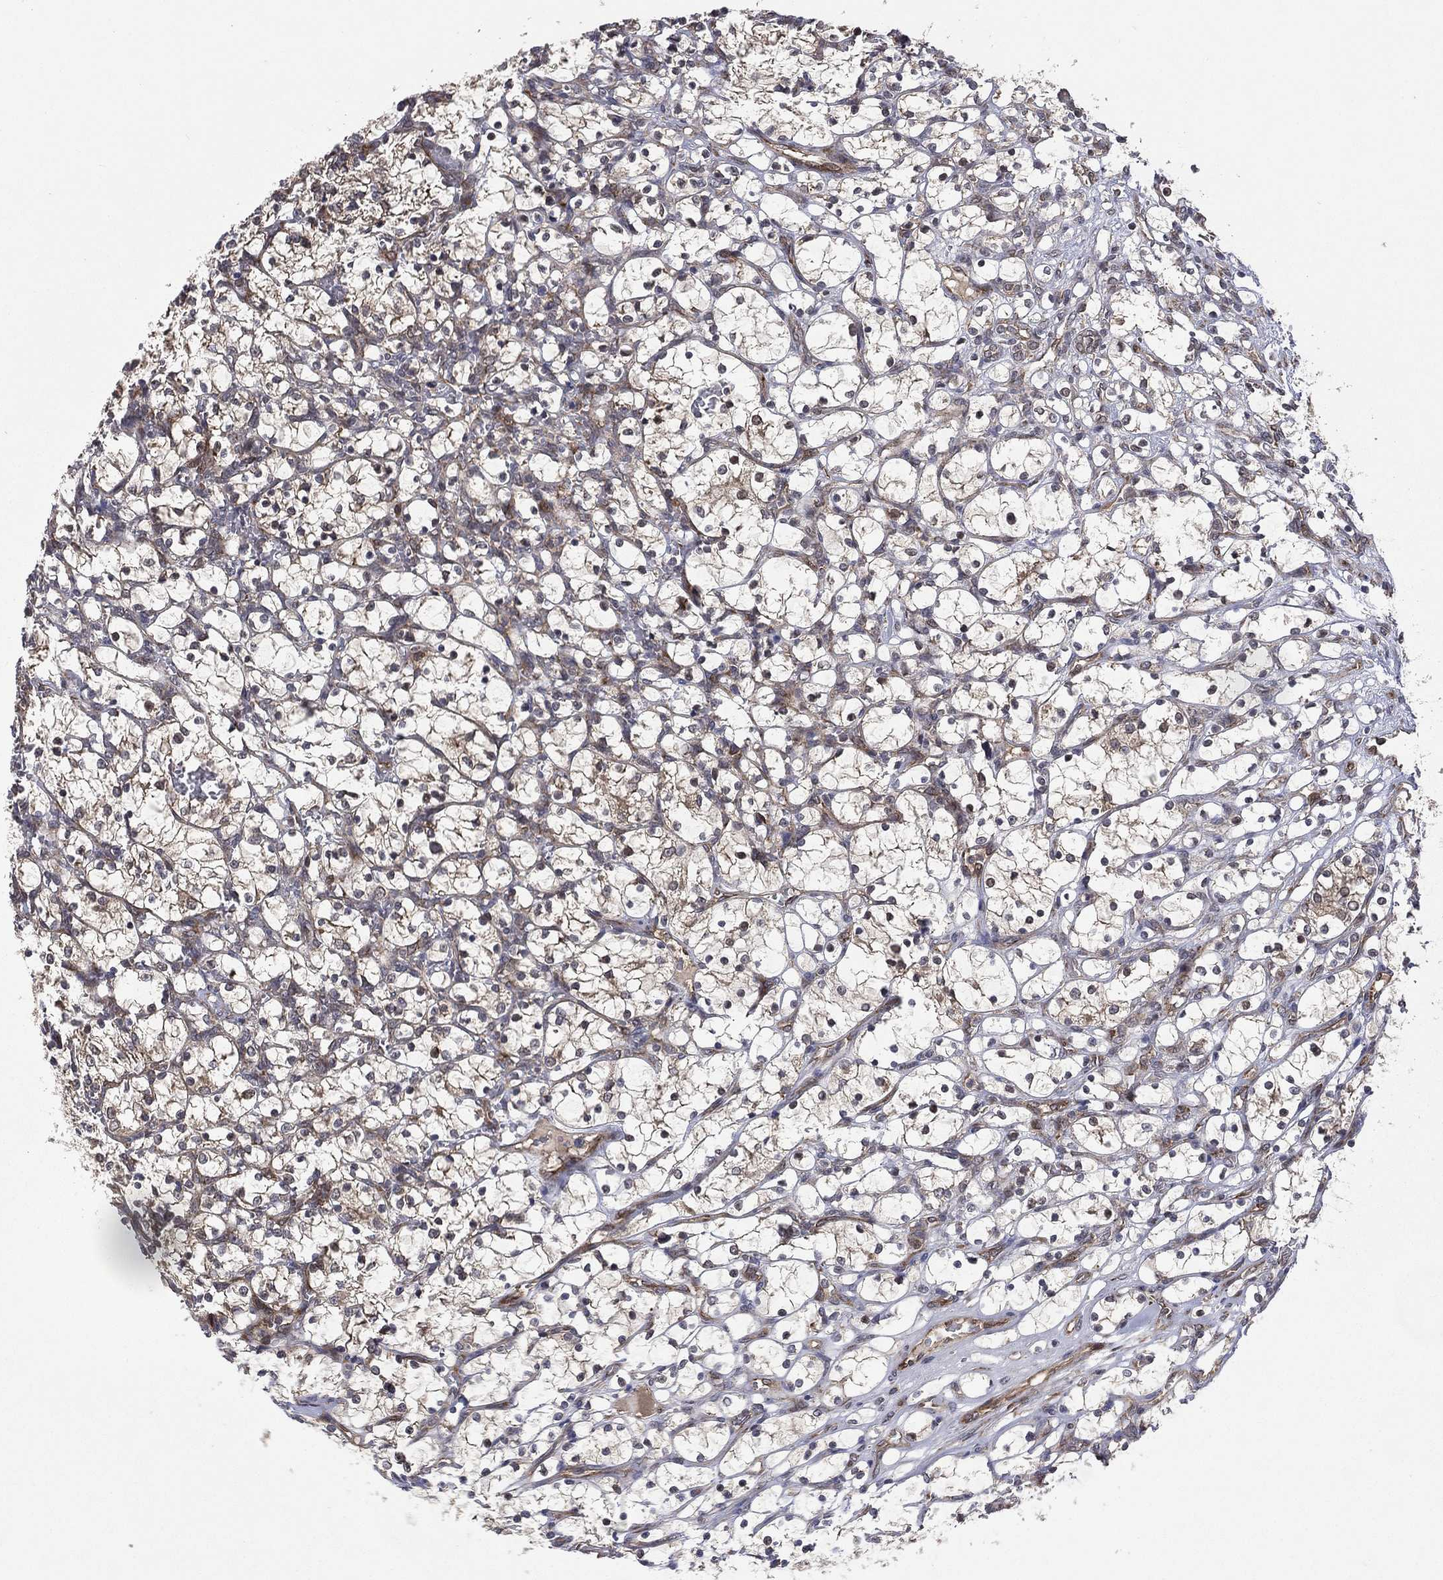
{"staining": {"intensity": "moderate", "quantity": "25%-75%", "location": "cytoplasmic/membranous"}, "tissue": "renal cancer", "cell_type": "Tumor cells", "image_type": "cancer", "snomed": [{"axis": "morphology", "description": "Adenocarcinoma, NOS"}, {"axis": "topography", "description": "Kidney"}], "caption": "Immunohistochemical staining of renal adenocarcinoma displays medium levels of moderate cytoplasmic/membranous staining in about 25%-75% of tumor cells. The staining is performed using DAB (3,3'-diaminobenzidine) brown chromogen to label protein expression. The nuclei are counter-stained blue using hematoxylin.", "gene": "RAB11FIP4", "patient": {"sex": "female", "age": 69}}